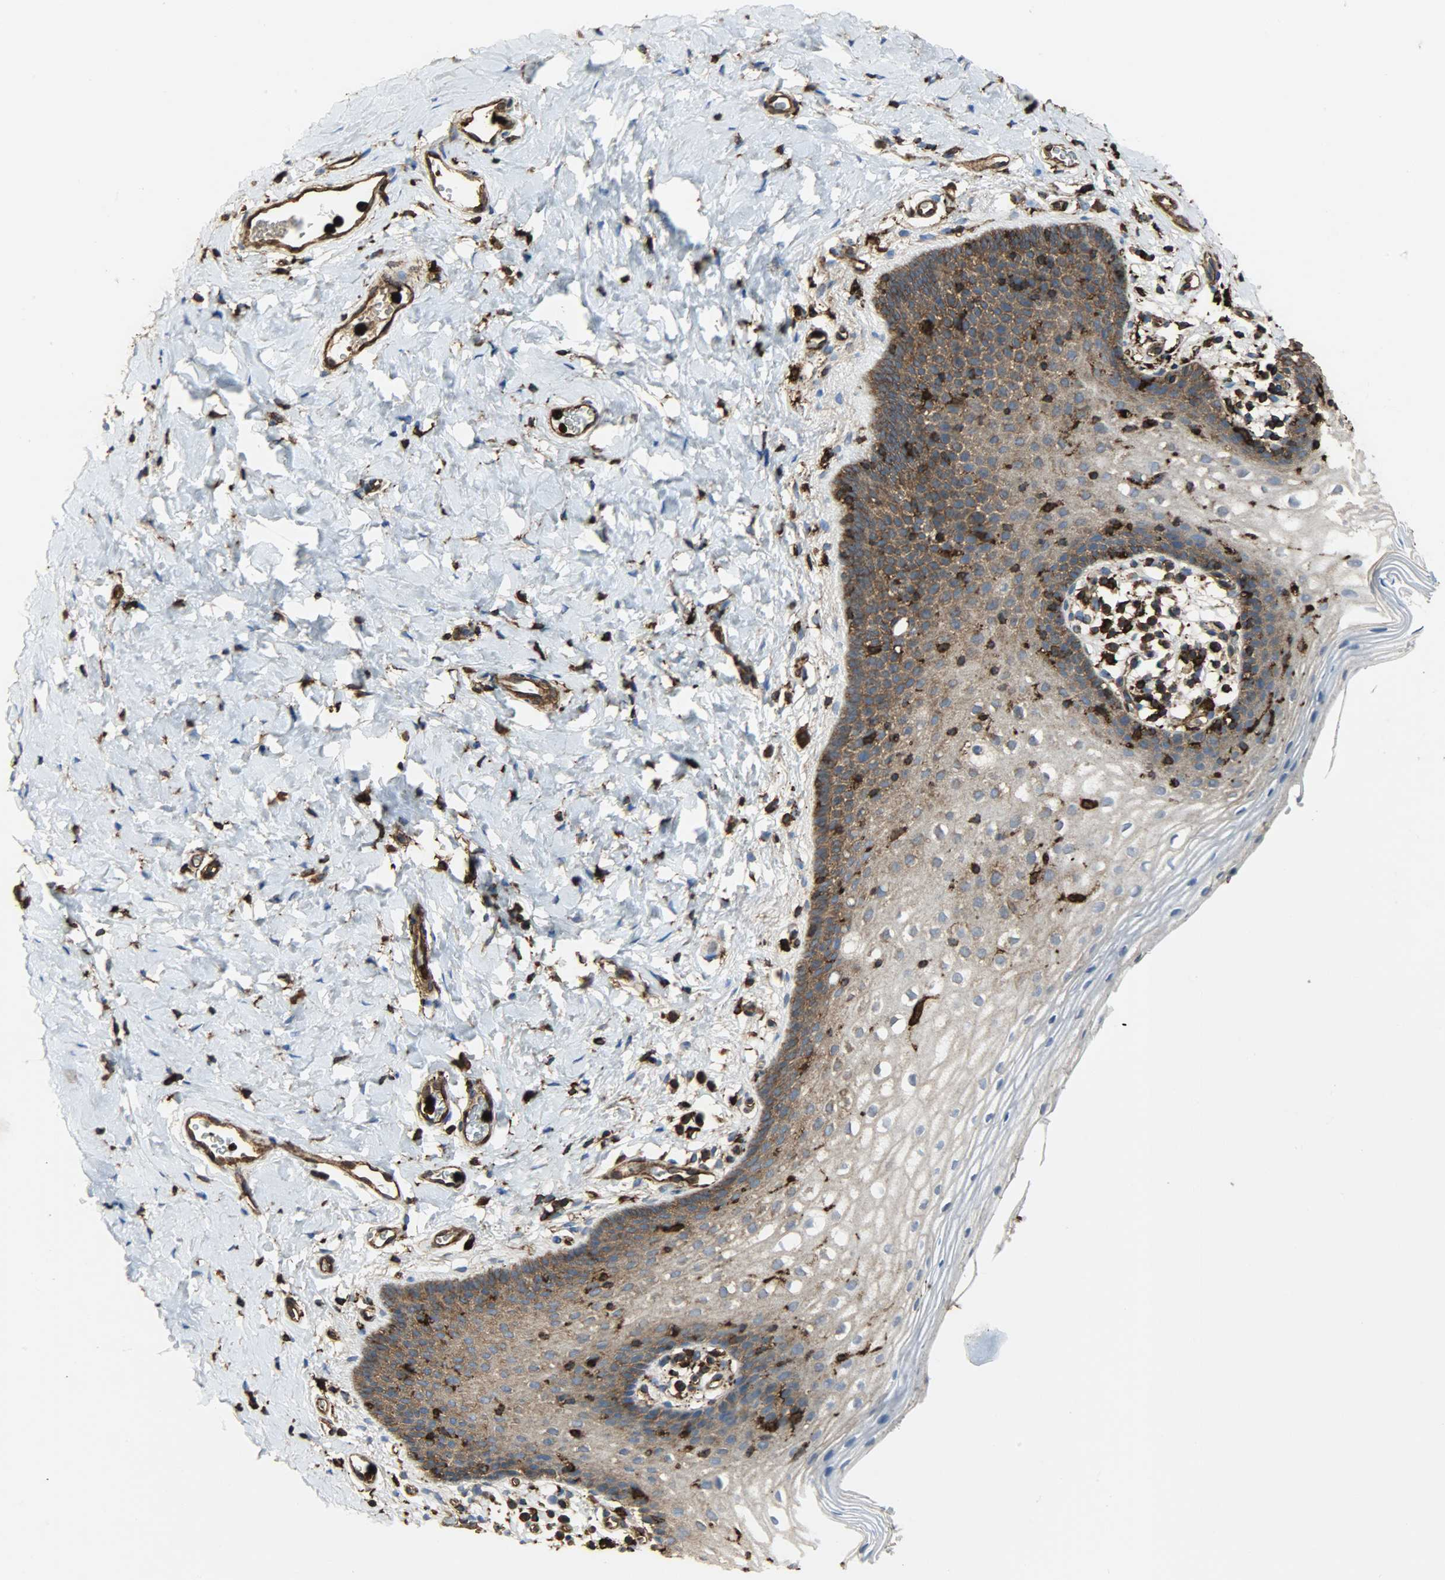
{"staining": {"intensity": "moderate", "quantity": ">75%", "location": "cytoplasmic/membranous"}, "tissue": "vagina", "cell_type": "Squamous epithelial cells", "image_type": "normal", "snomed": [{"axis": "morphology", "description": "Normal tissue, NOS"}, {"axis": "topography", "description": "Vagina"}], "caption": "The micrograph shows immunohistochemical staining of unremarkable vagina. There is moderate cytoplasmic/membranous positivity is identified in approximately >75% of squamous epithelial cells.", "gene": "VASP", "patient": {"sex": "female", "age": 55}}